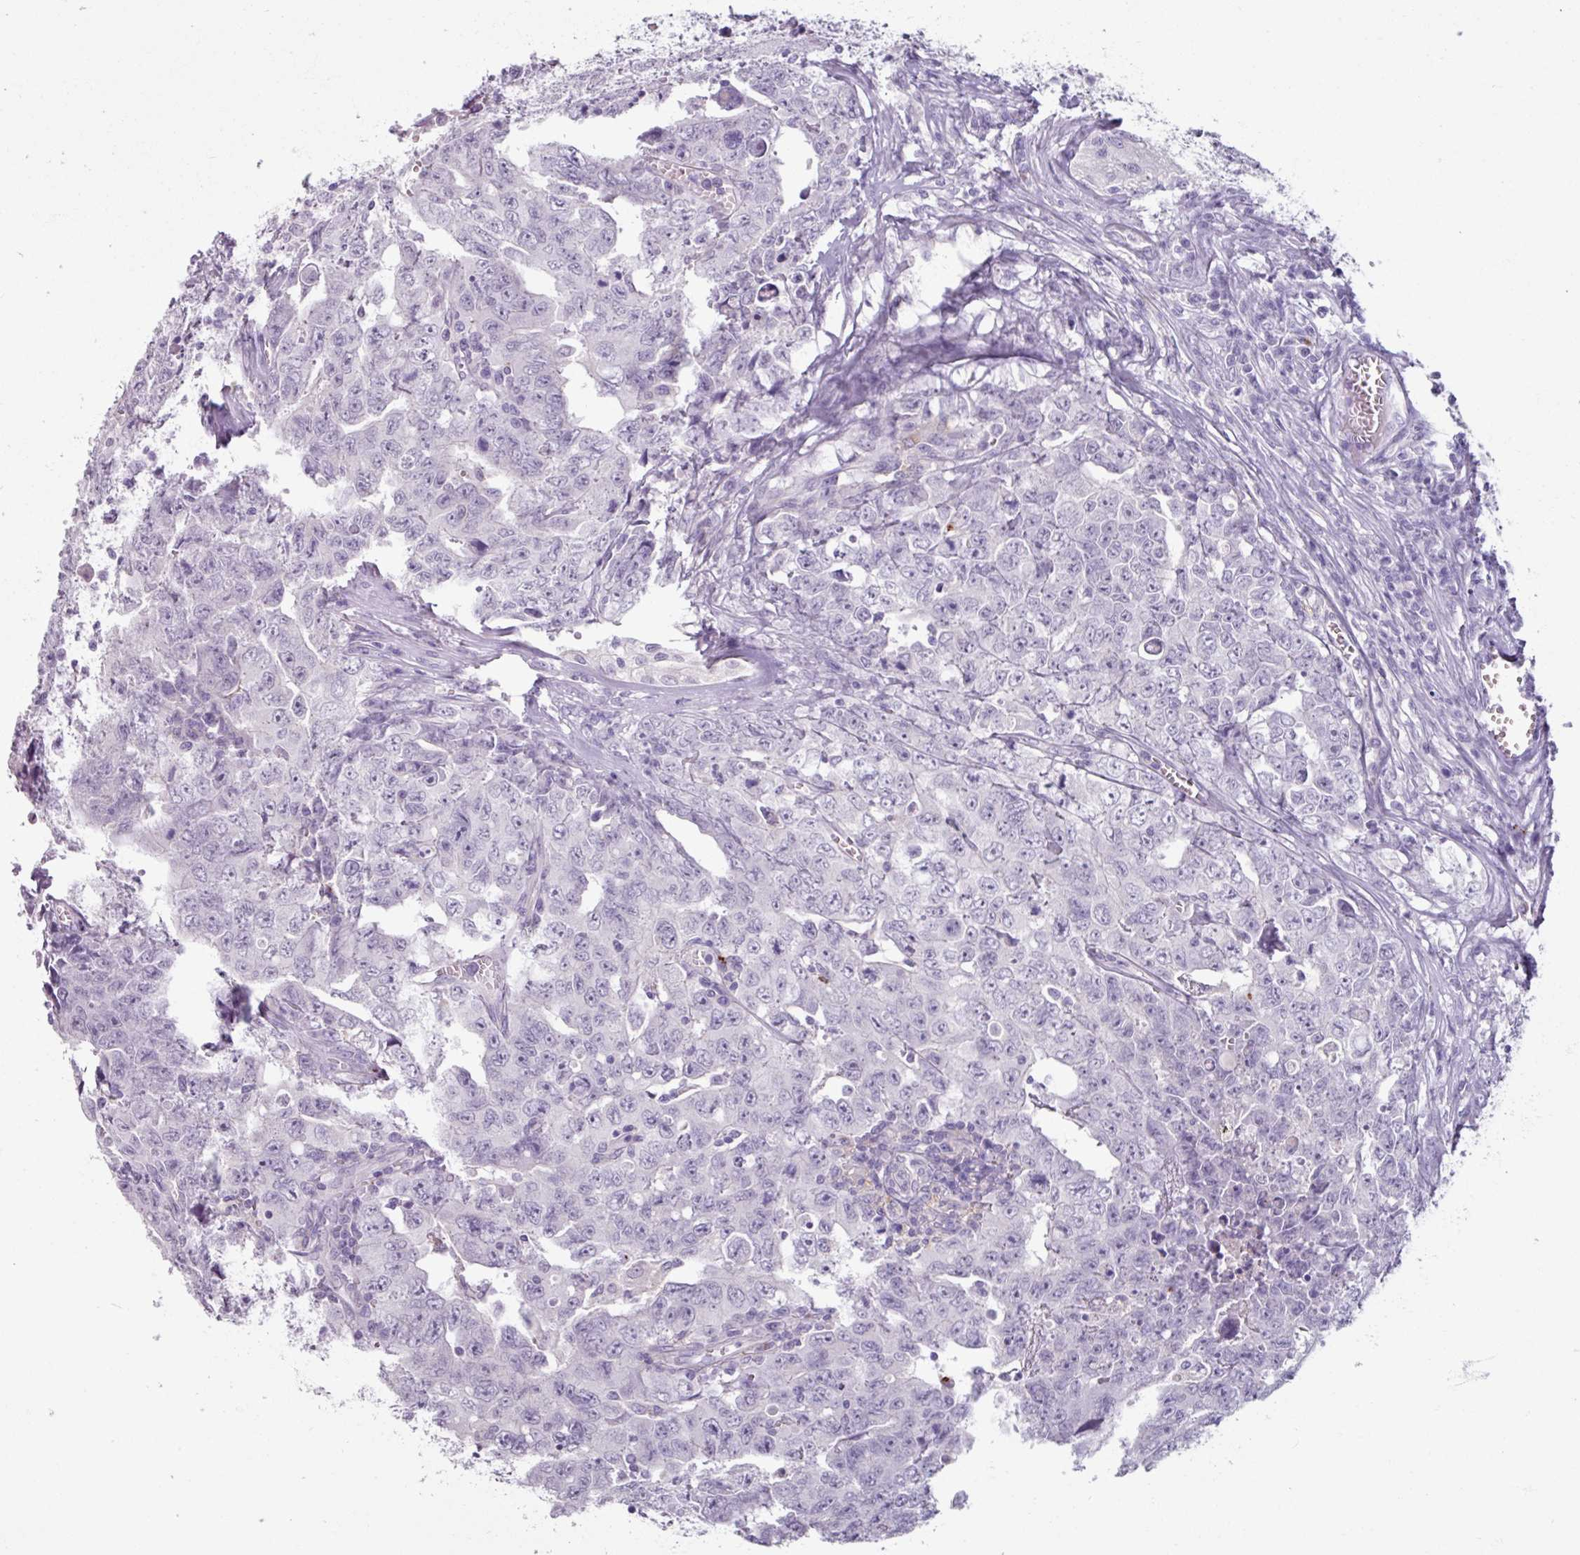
{"staining": {"intensity": "negative", "quantity": "none", "location": "none"}, "tissue": "testis cancer", "cell_type": "Tumor cells", "image_type": "cancer", "snomed": [{"axis": "morphology", "description": "Carcinoma, Embryonal, NOS"}, {"axis": "topography", "description": "Testis"}], "caption": "Immunohistochemistry micrograph of neoplastic tissue: human testis embryonal carcinoma stained with DAB displays no significant protein expression in tumor cells.", "gene": "SLC27A5", "patient": {"sex": "male", "age": 24}}